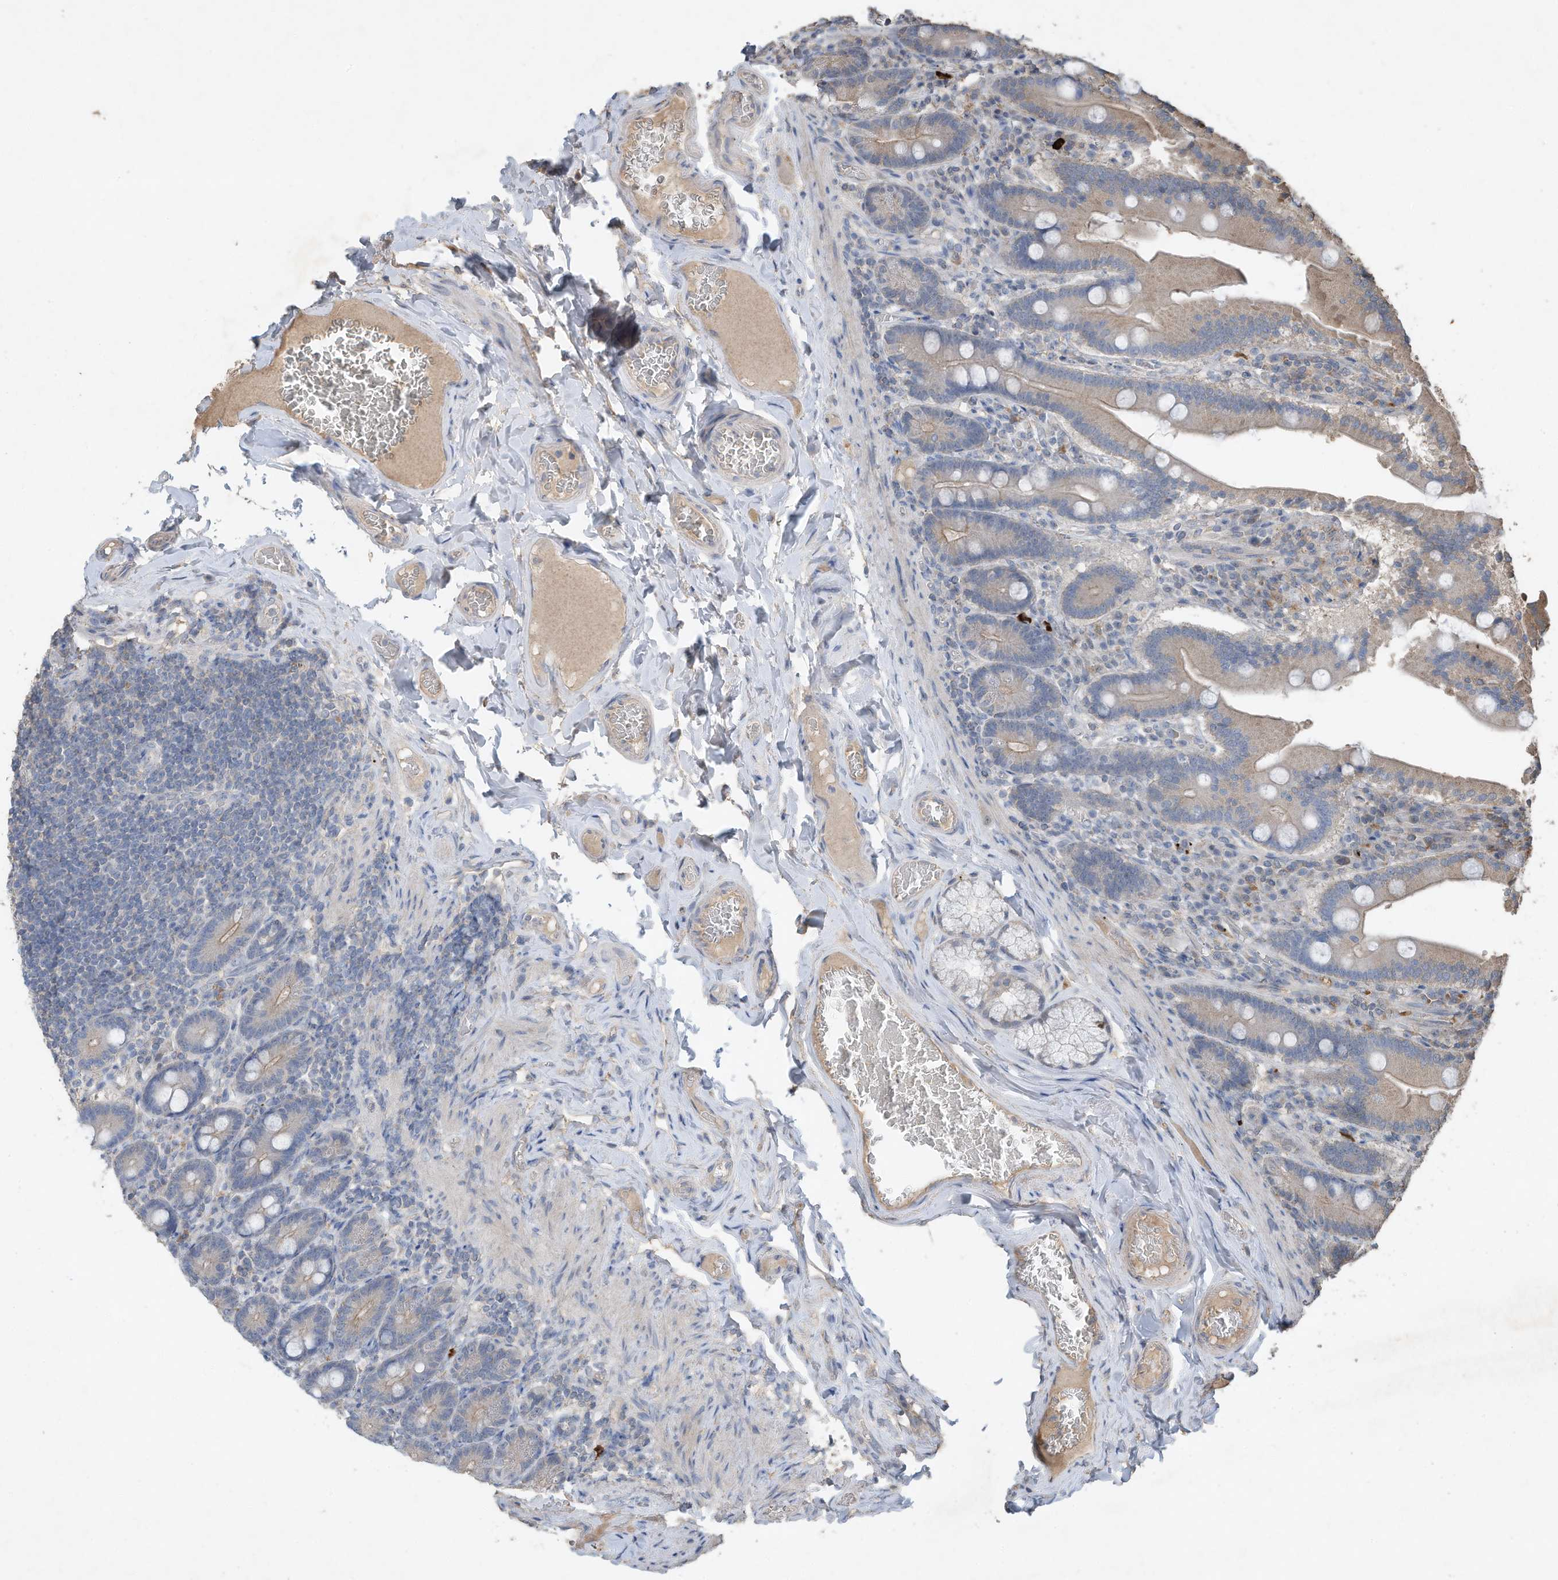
{"staining": {"intensity": "moderate", "quantity": "<25%", "location": "cytoplasmic/membranous"}, "tissue": "duodenum", "cell_type": "Glandular cells", "image_type": "normal", "snomed": [{"axis": "morphology", "description": "Normal tissue, NOS"}, {"axis": "topography", "description": "Duodenum"}], "caption": "Immunohistochemistry (DAB (3,3'-diaminobenzidine)) staining of unremarkable duodenum exhibits moderate cytoplasmic/membranous protein positivity in approximately <25% of glandular cells.", "gene": "CAPN13", "patient": {"sex": "female", "age": 62}}